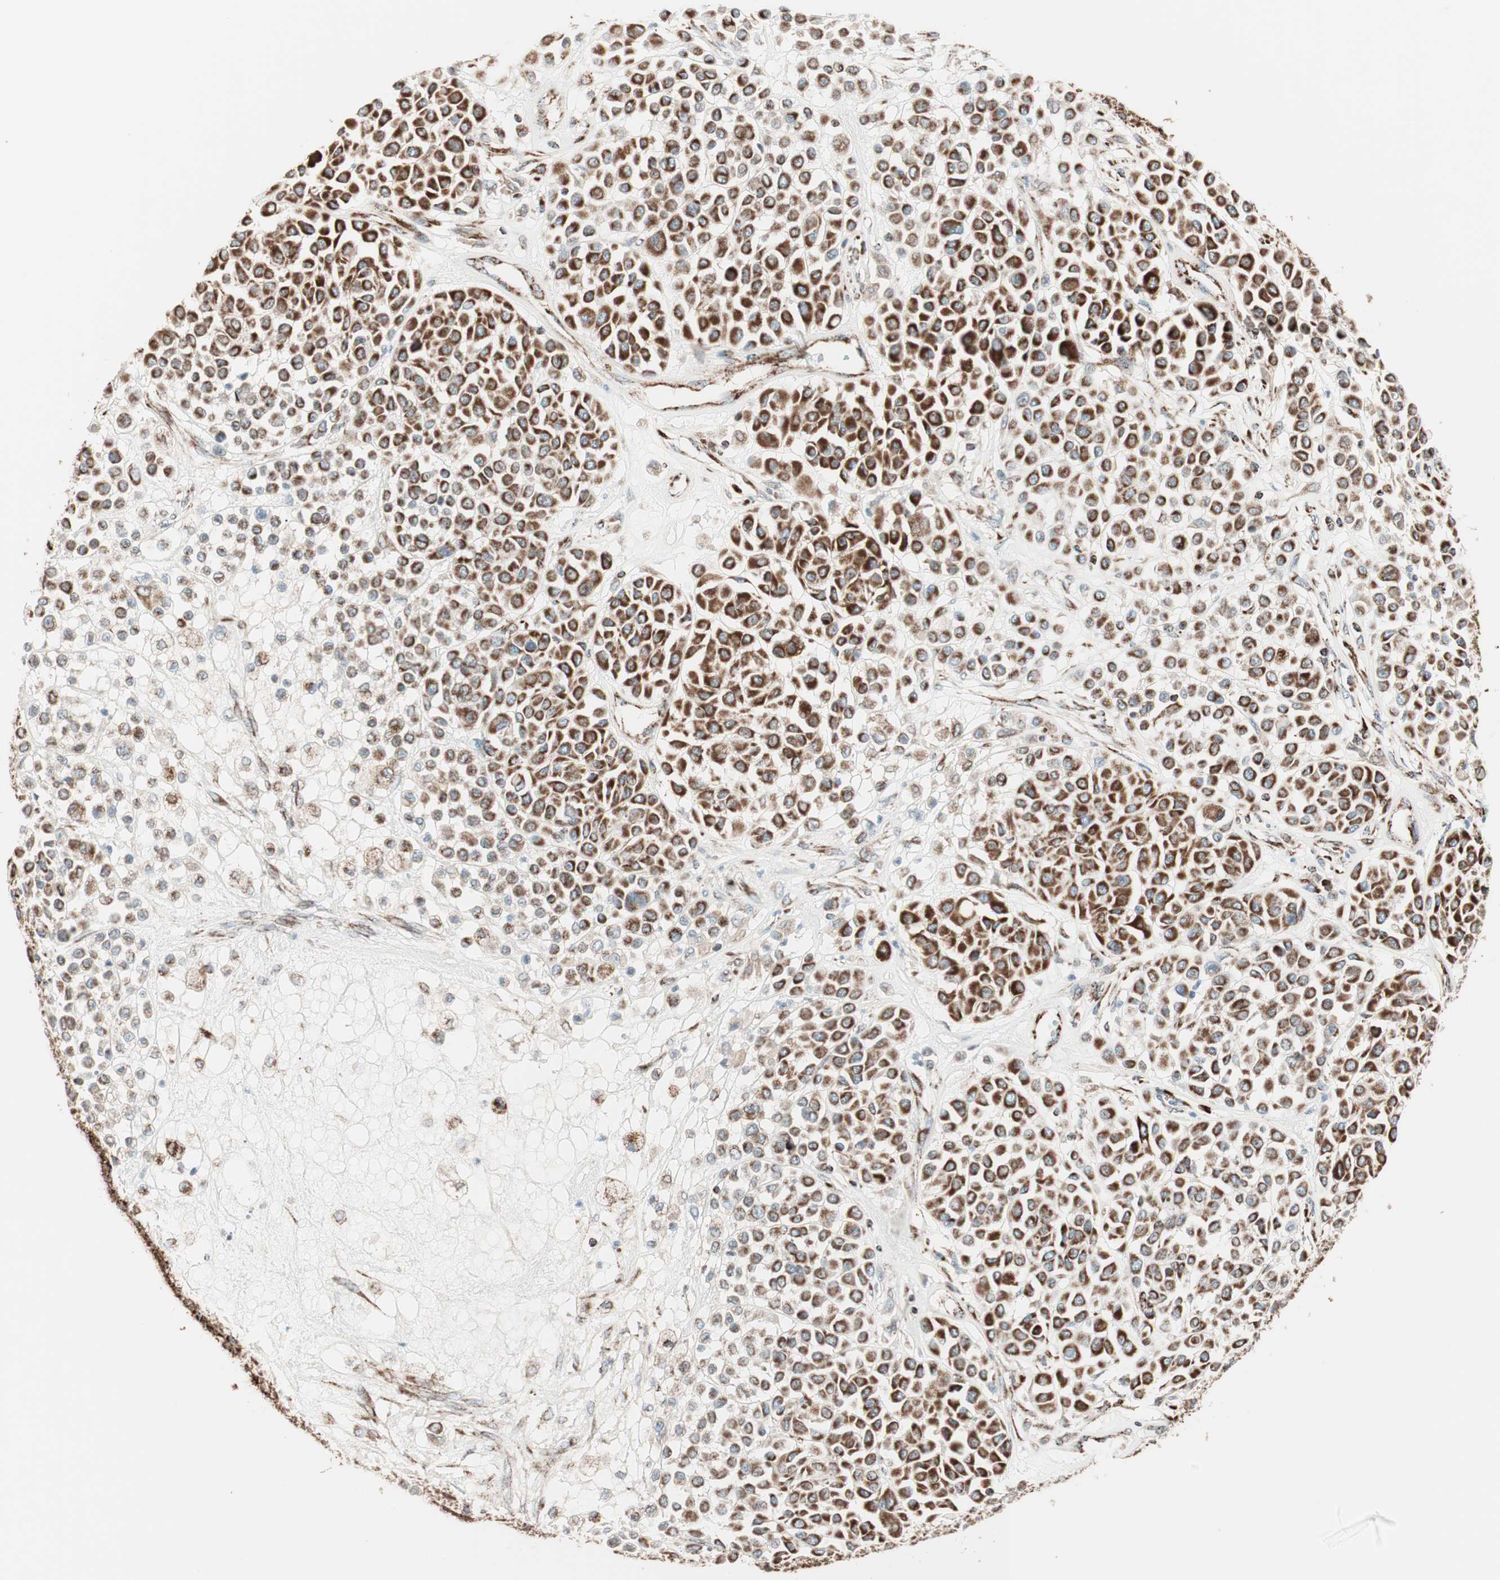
{"staining": {"intensity": "strong", "quantity": ">75%", "location": "cytoplasmic/membranous"}, "tissue": "melanoma", "cell_type": "Tumor cells", "image_type": "cancer", "snomed": [{"axis": "morphology", "description": "Malignant melanoma, Metastatic site"}, {"axis": "topography", "description": "Soft tissue"}], "caption": "Immunohistochemistry (DAB) staining of human malignant melanoma (metastatic site) reveals strong cytoplasmic/membranous protein staining in approximately >75% of tumor cells.", "gene": "TOMM22", "patient": {"sex": "male", "age": 41}}